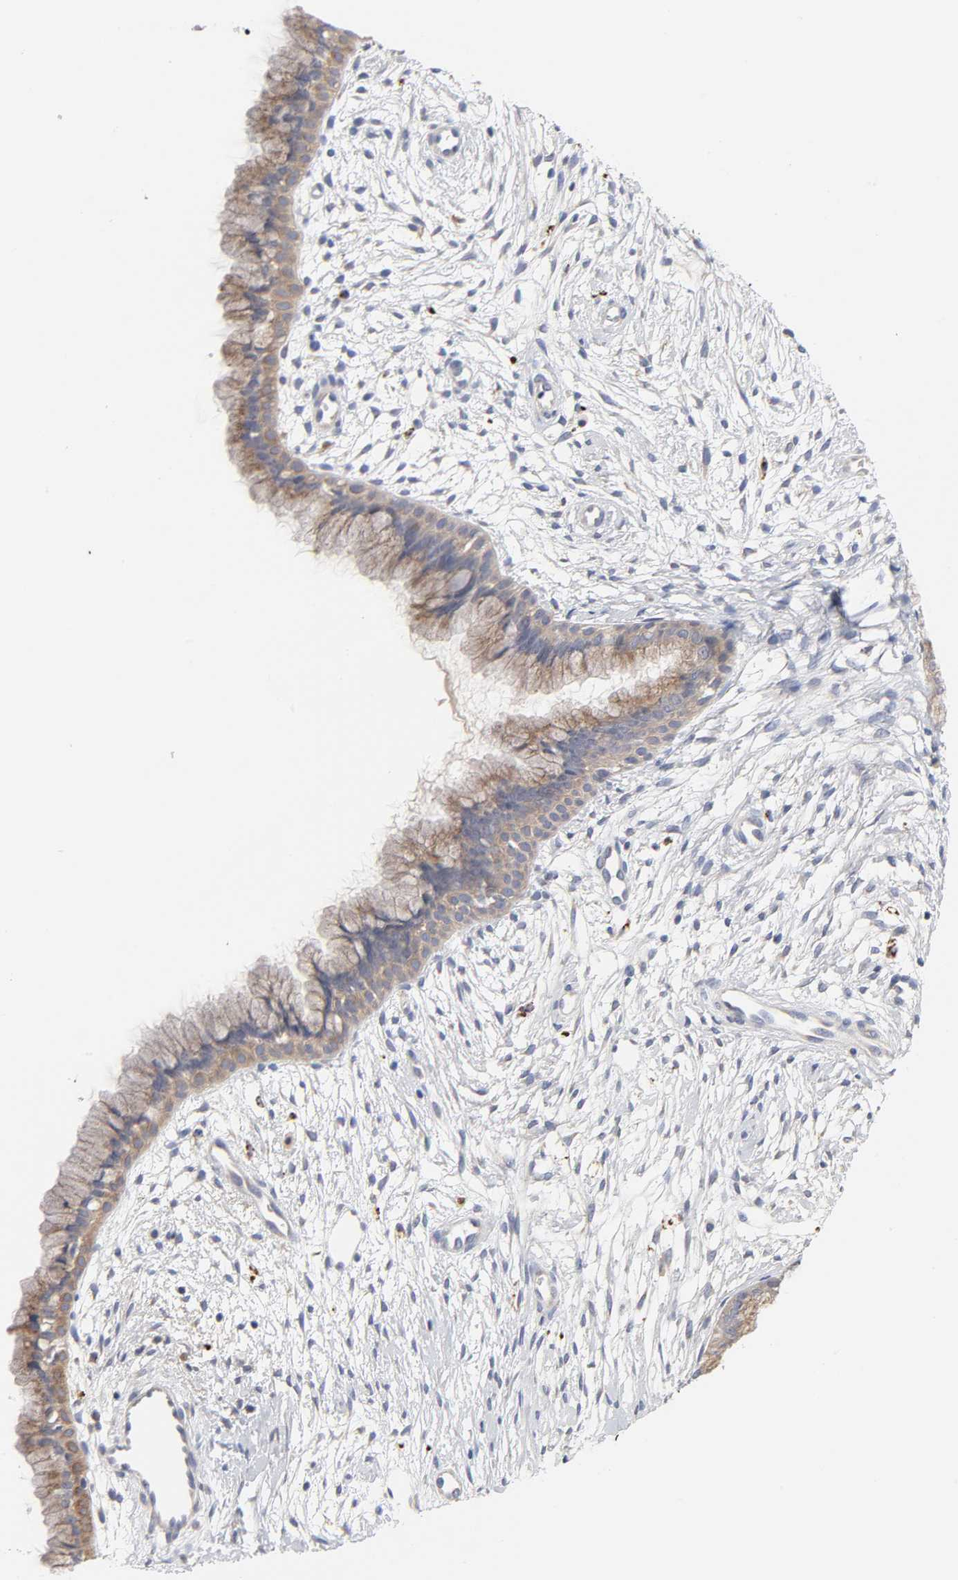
{"staining": {"intensity": "weak", "quantity": ">75%", "location": "cytoplasmic/membranous"}, "tissue": "cervix", "cell_type": "Glandular cells", "image_type": "normal", "snomed": [{"axis": "morphology", "description": "Normal tissue, NOS"}, {"axis": "topography", "description": "Cervix"}], "caption": "Benign cervix displays weak cytoplasmic/membranous staining in about >75% of glandular cells, visualized by immunohistochemistry. (IHC, brightfield microscopy, high magnification).", "gene": "C17orf75", "patient": {"sex": "female", "age": 39}}